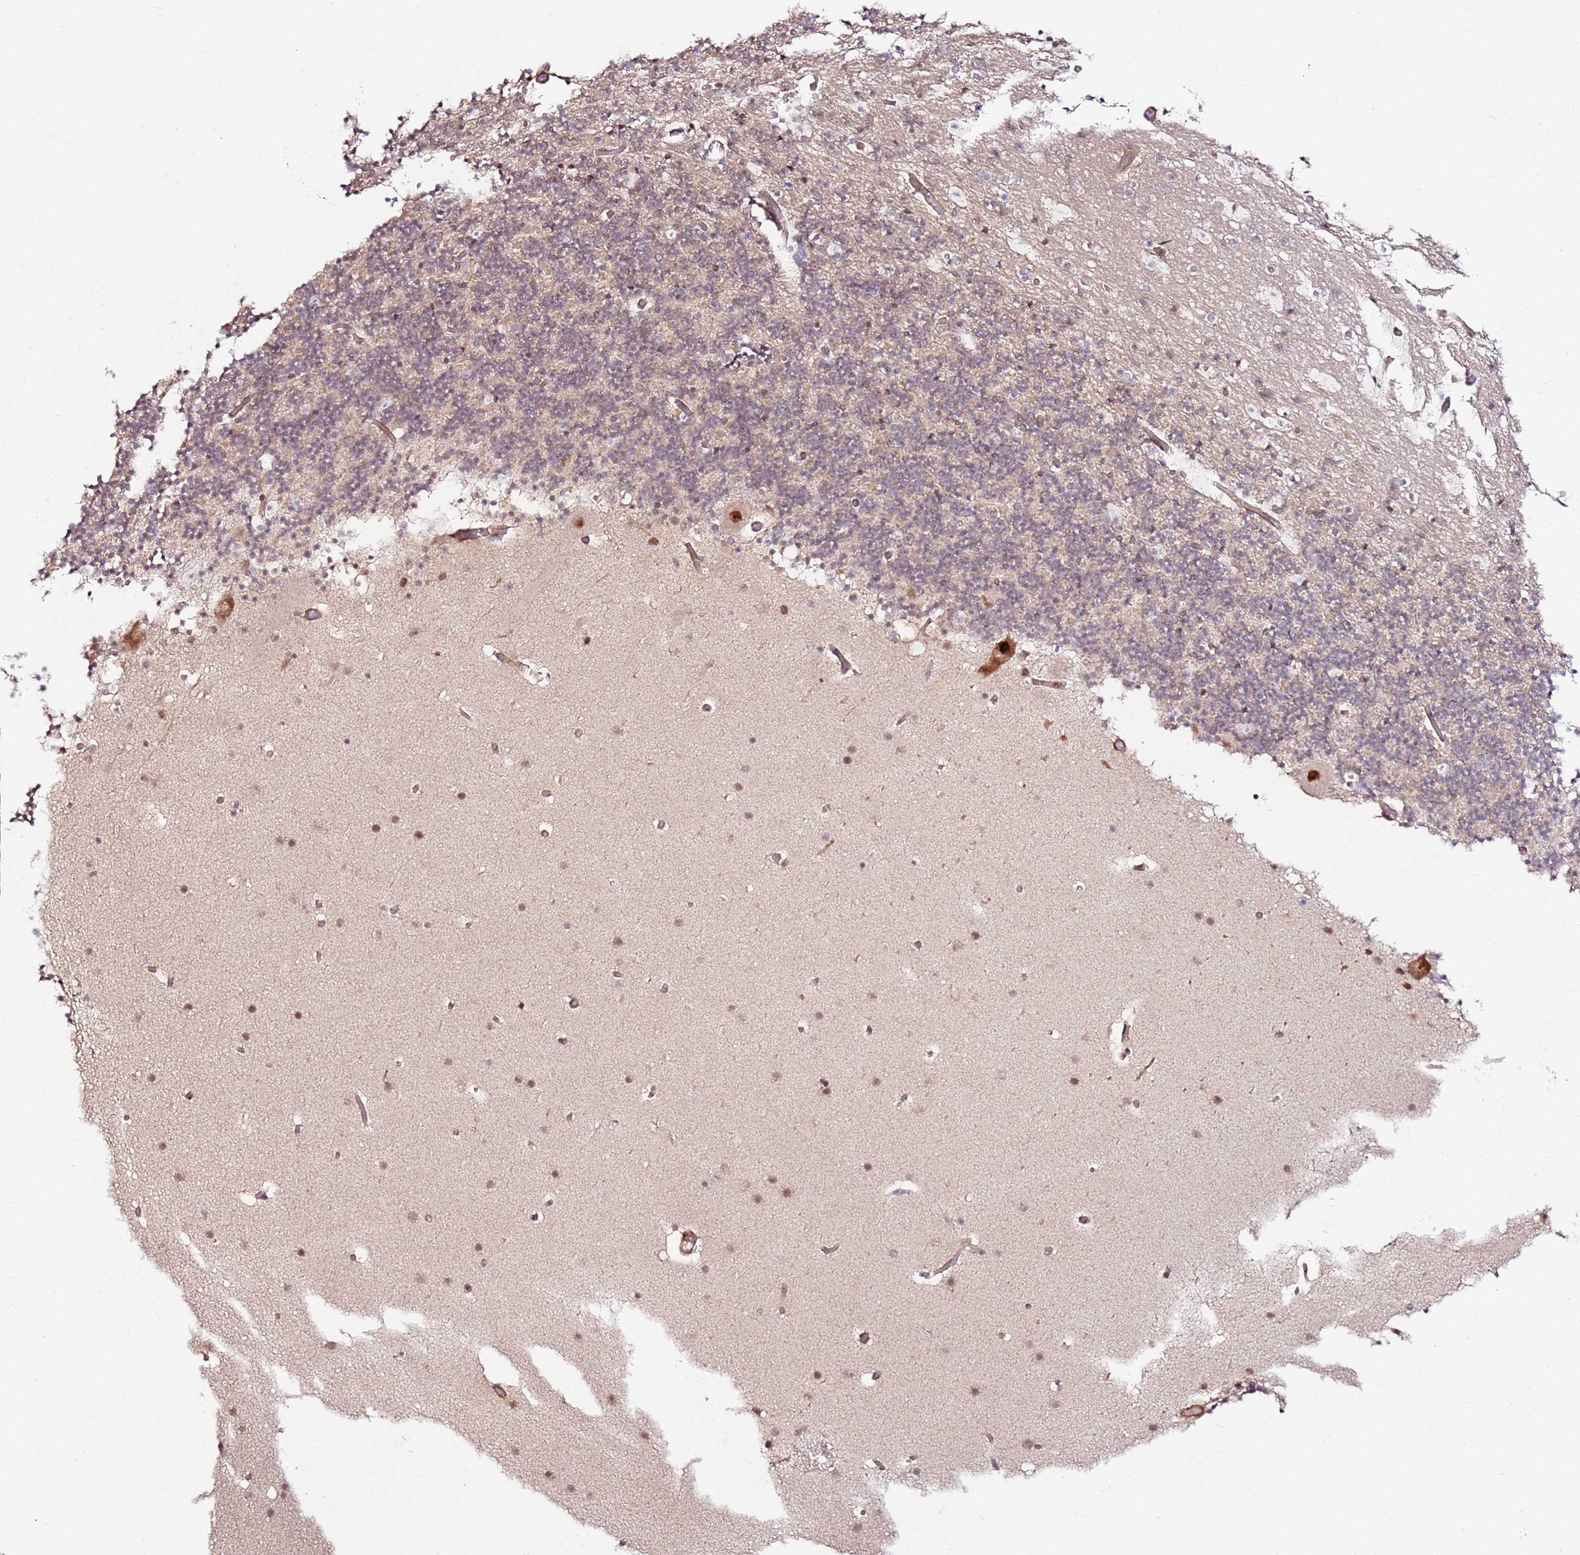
{"staining": {"intensity": "weak", "quantity": "<25%", "location": "nuclear"}, "tissue": "cerebellum", "cell_type": "Cells in granular layer", "image_type": "normal", "snomed": [{"axis": "morphology", "description": "Normal tissue, NOS"}, {"axis": "topography", "description": "Cerebellum"}], "caption": "Immunohistochemistry (IHC) image of normal cerebellum stained for a protein (brown), which reveals no positivity in cells in granular layer. The staining was performed using DAB (3,3'-diaminobenzidine) to visualize the protein expression in brown, while the nuclei were stained in blue with hematoxylin (Magnification: 20x).", "gene": "CCNYL1", "patient": {"sex": "male", "age": 57}}